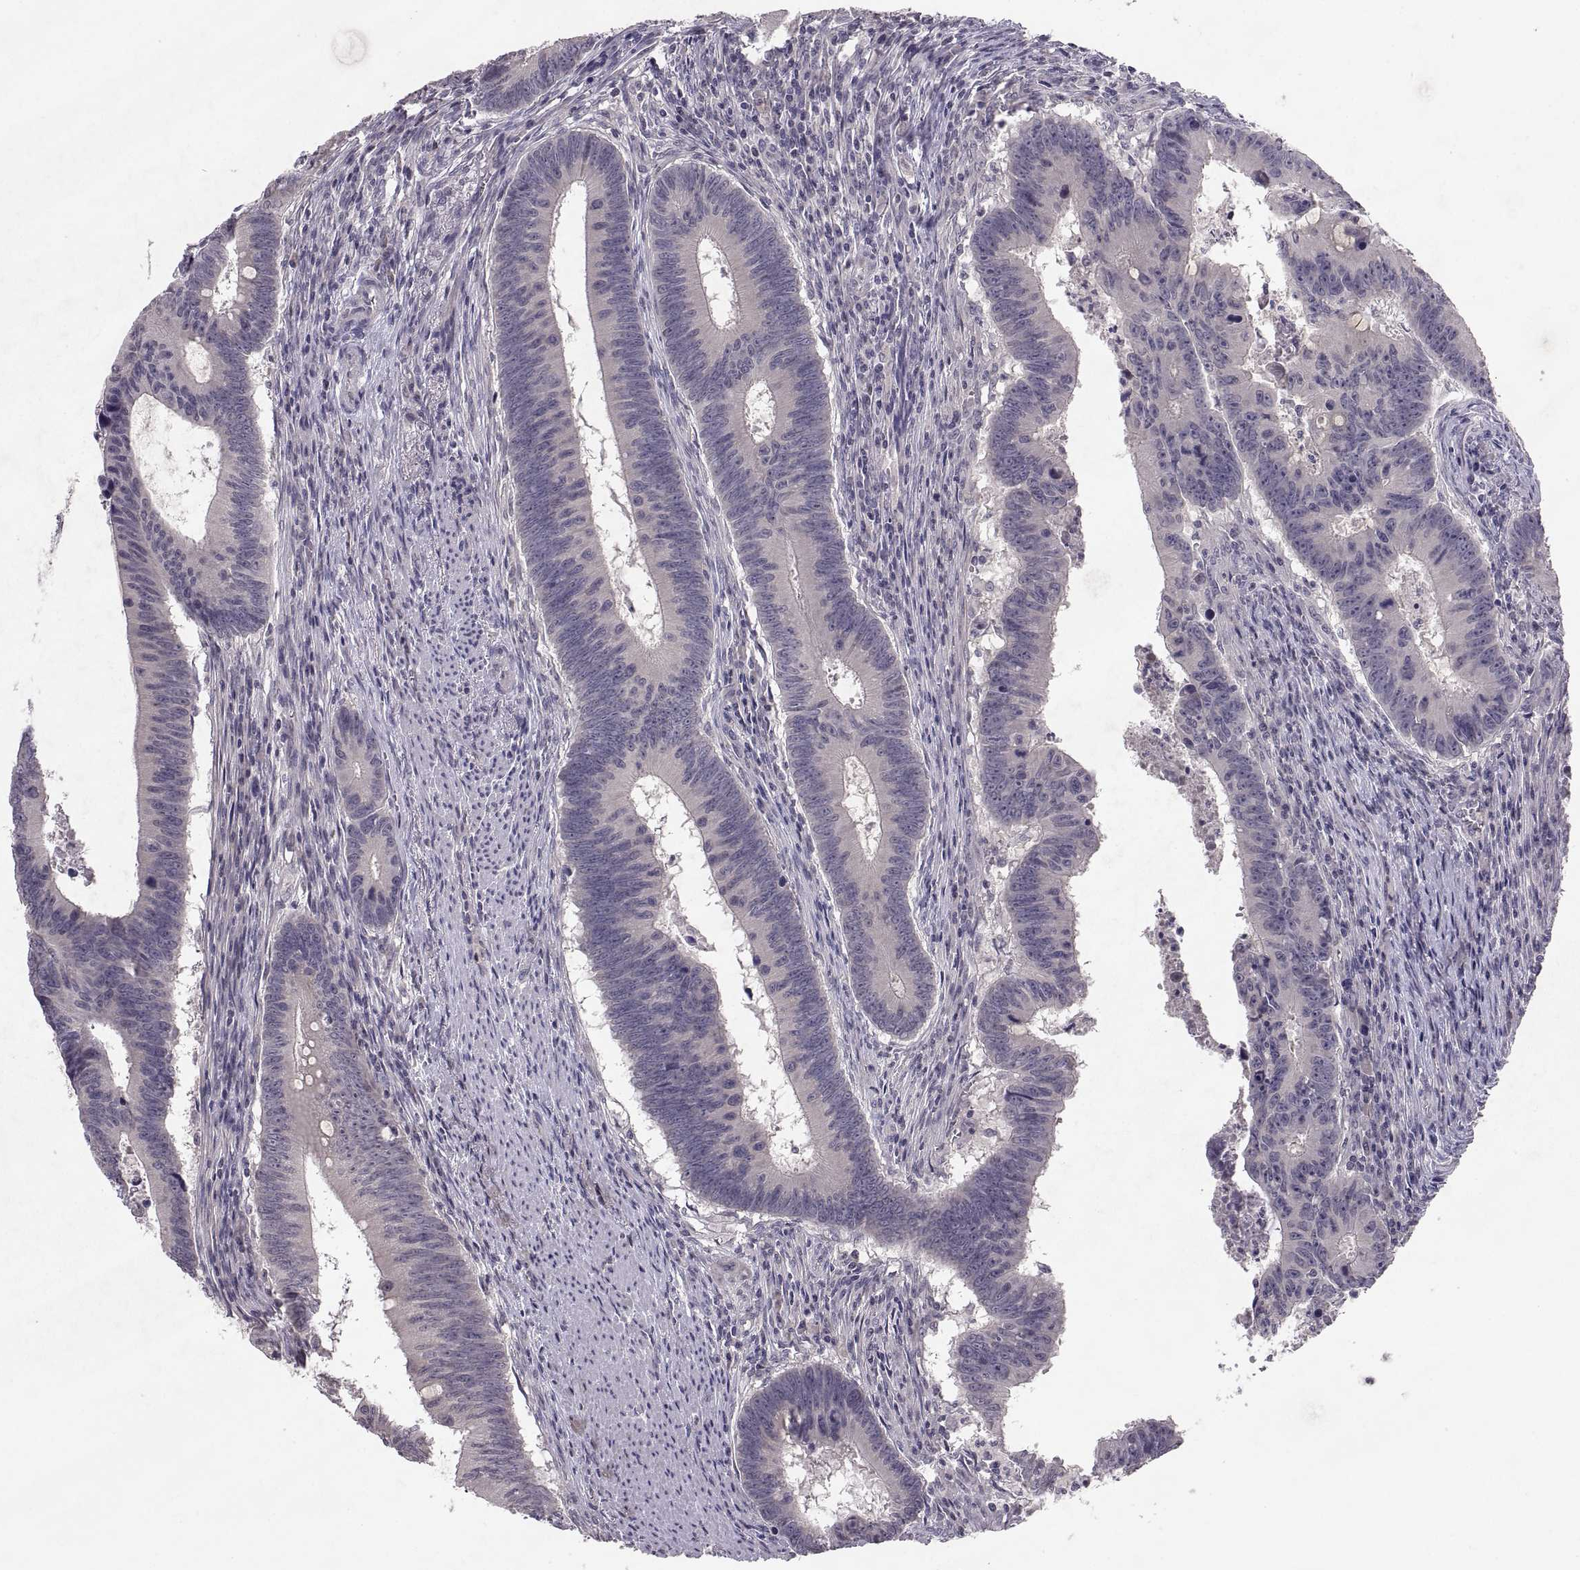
{"staining": {"intensity": "negative", "quantity": "none", "location": "none"}, "tissue": "colorectal cancer", "cell_type": "Tumor cells", "image_type": "cancer", "snomed": [{"axis": "morphology", "description": "Adenocarcinoma, NOS"}, {"axis": "topography", "description": "Colon"}], "caption": "Colorectal cancer (adenocarcinoma) was stained to show a protein in brown. There is no significant staining in tumor cells.", "gene": "PAX2", "patient": {"sex": "female", "age": 87}}